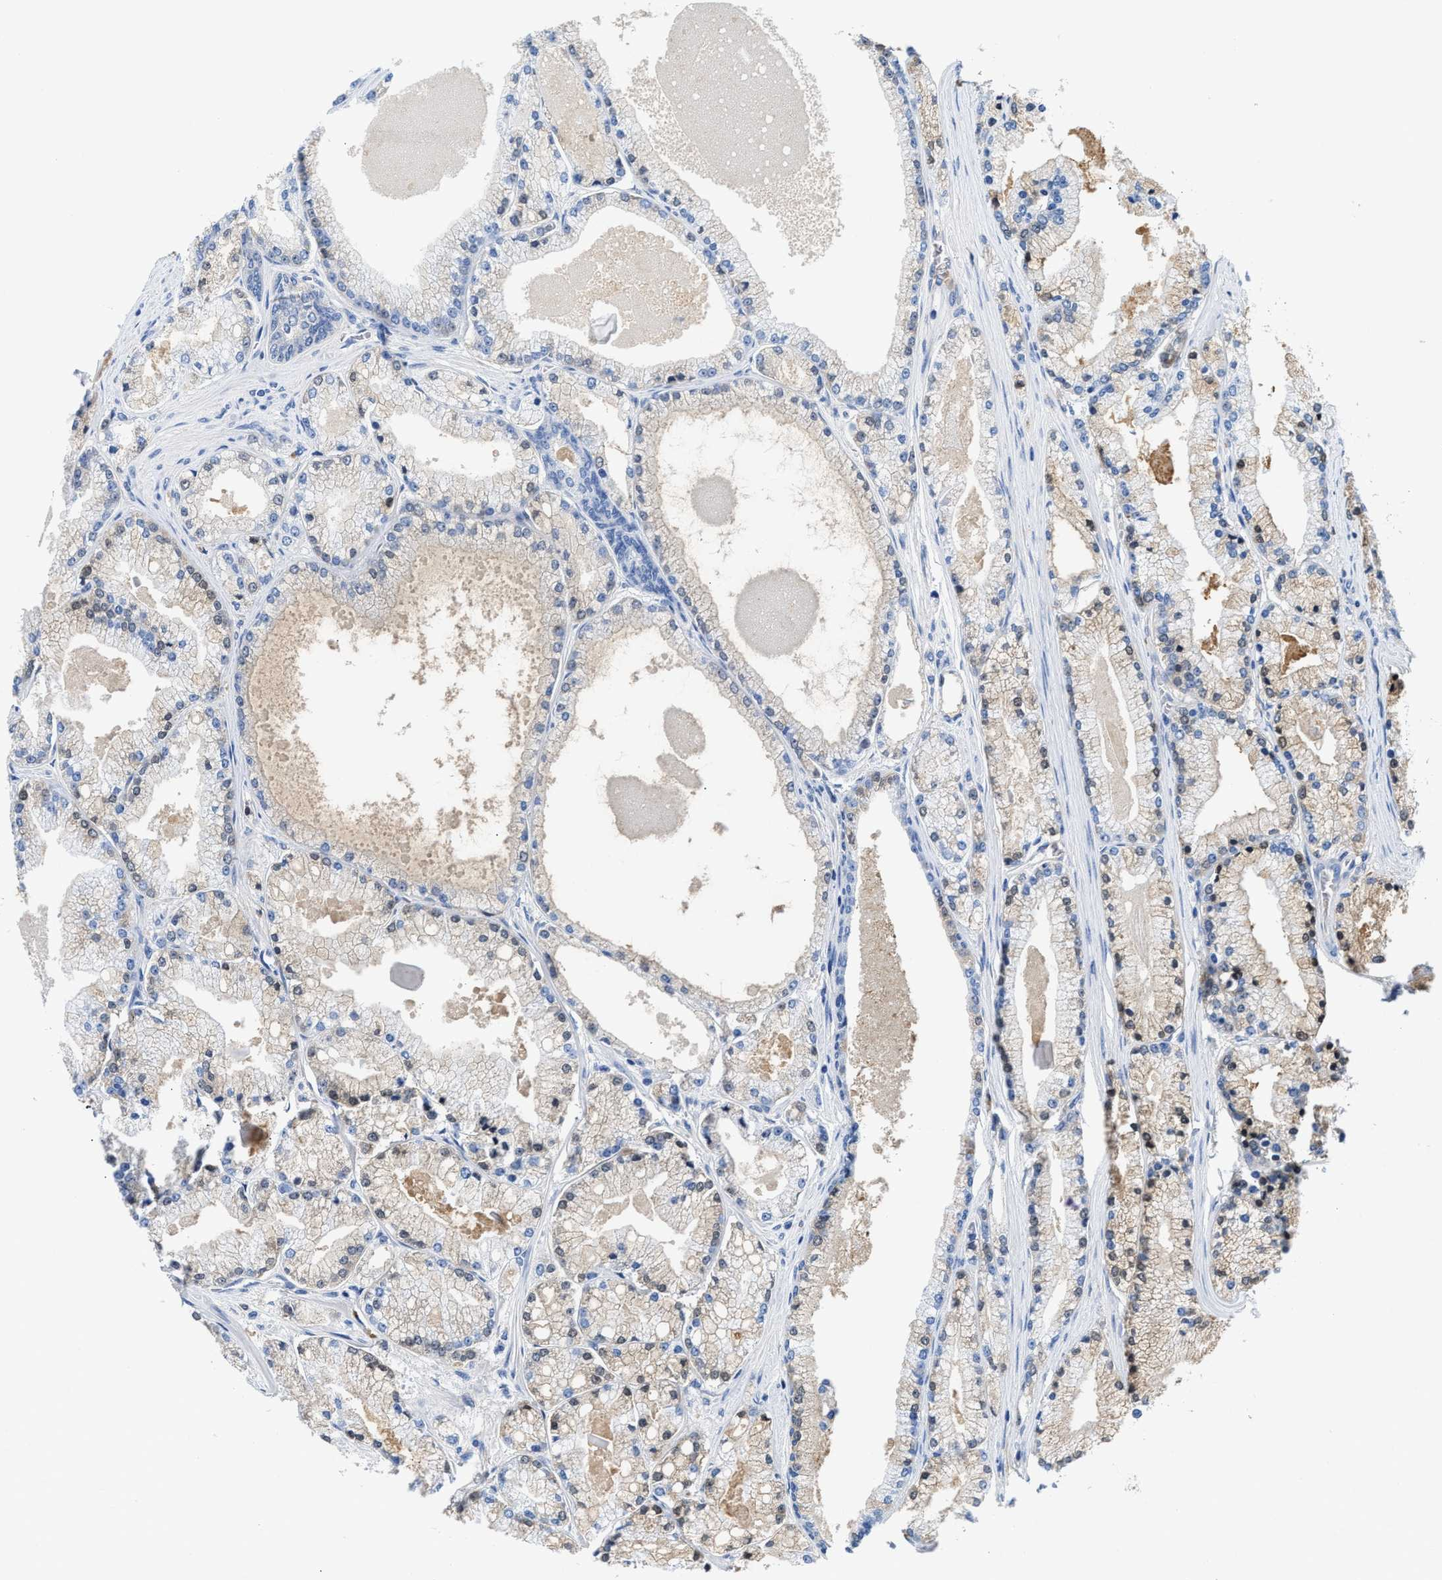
{"staining": {"intensity": "moderate", "quantity": "25%-75%", "location": "cytoplasmic/membranous"}, "tissue": "prostate cancer", "cell_type": "Tumor cells", "image_type": "cancer", "snomed": [{"axis": "morphology", "description": "Adenocarcinoma, High grade"}, {"axis": "topography", "description": "Prostate"}], "caption": "Prostate cancer stained for a protein (brown) shows moderate cytoplasmic/membranous positive staining in about 25%-75% of tumor cells.", "gene": "GC", "patient": {"sex": "male", "age": 71}}